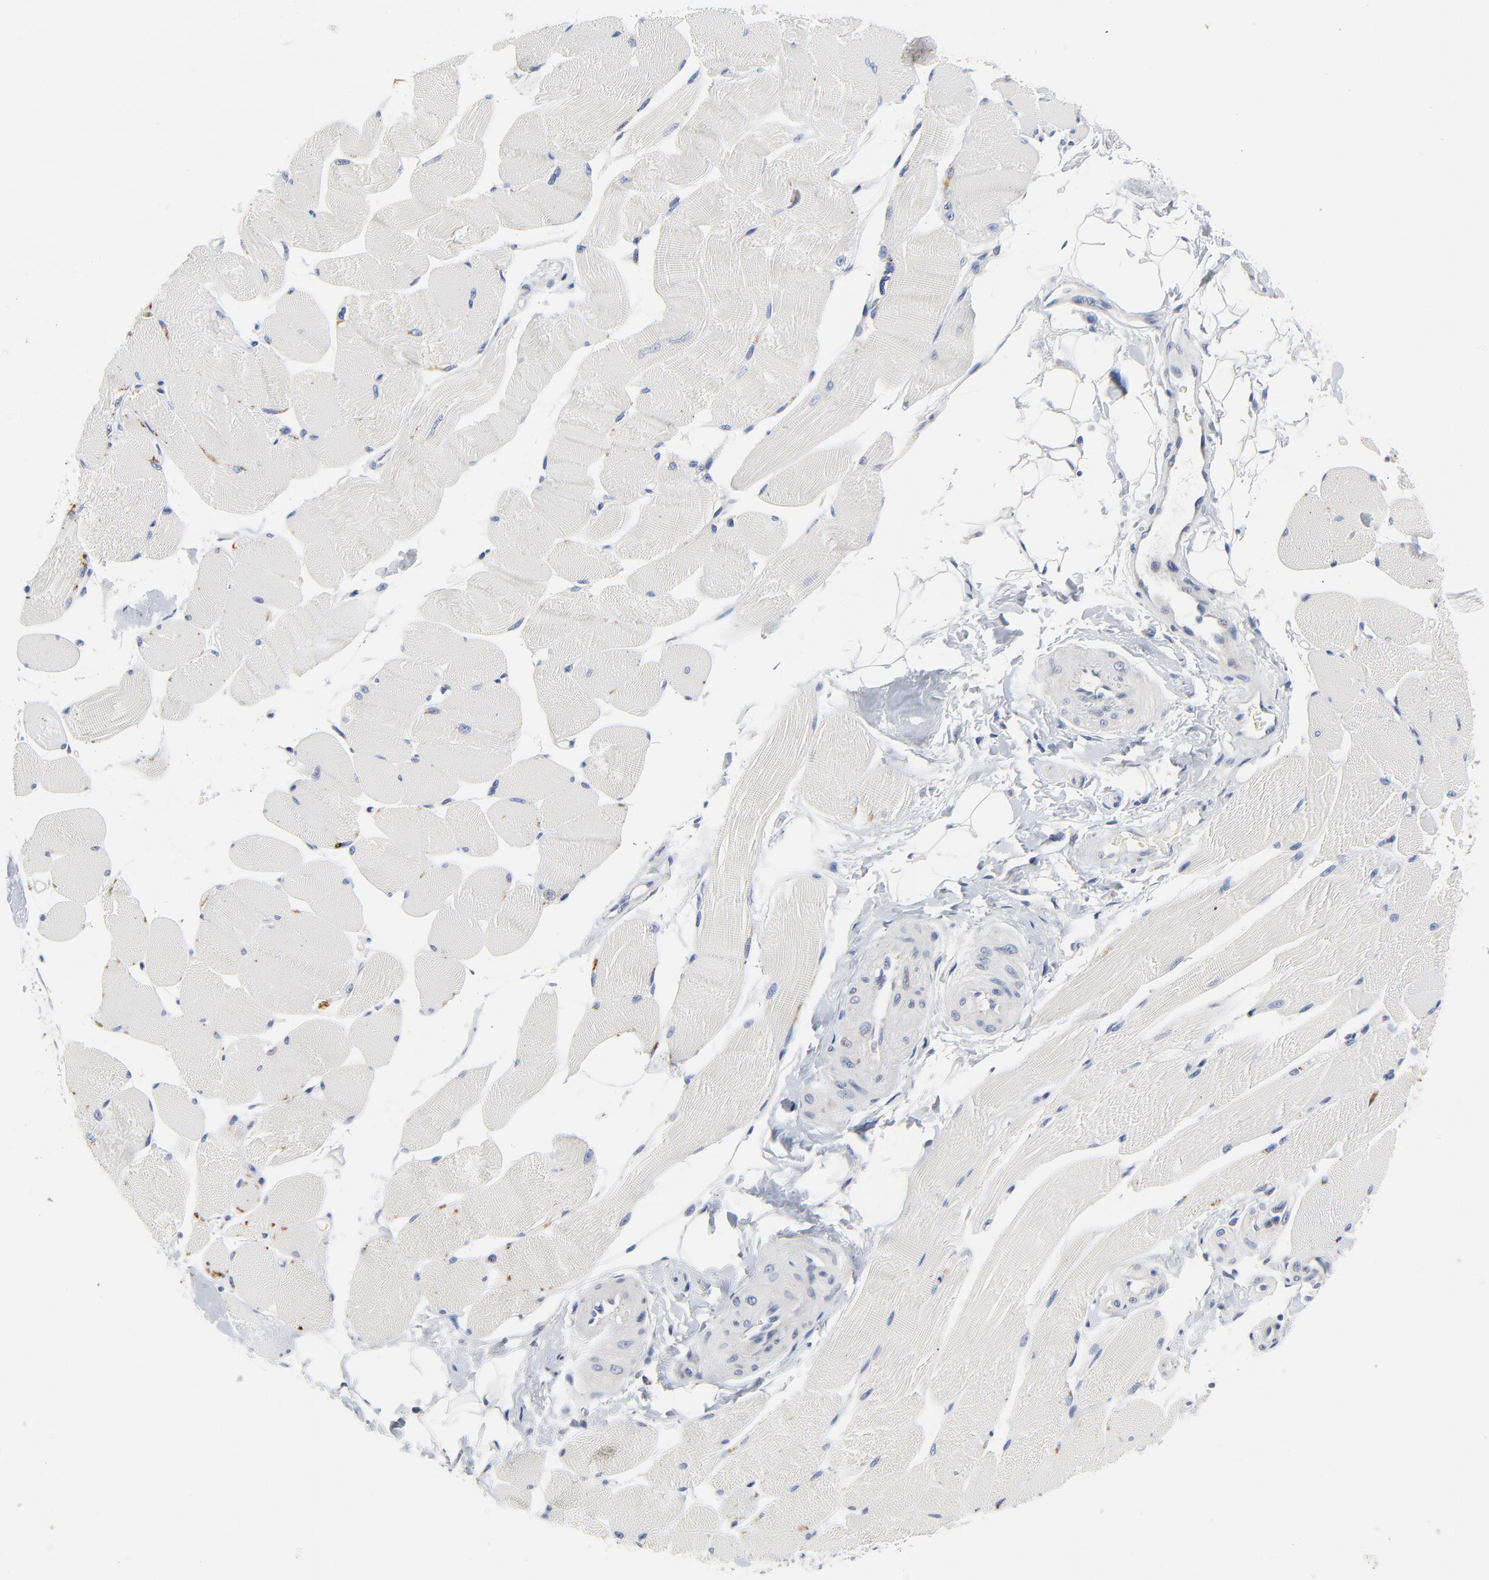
{"staining": {"intensity": "negative", "quantity": "none", "location": "none"}, "tissue": "skeletal muscle", "cell_type": "Myocytes", "image_type": "normal", "snomed": [{"axis": "morphology", "description": "Normal tissue, NOS"}, {"axis": "topography", "description": "Skeletal muscle"}, {"axis": "topography", "description": "Peripheral nerve tissue"}], "caption": "This is a photomicrograph of immunohistochemistry staining of normal skeletal muscle, which shows no staining in myocytes. (DAB (3,3'-diaminobenzidine) immunohistochemistry (IHC) with hematoxylin counter stain).", "gene": "VAV2", "patient": {"sex": "female", "age": 84}}